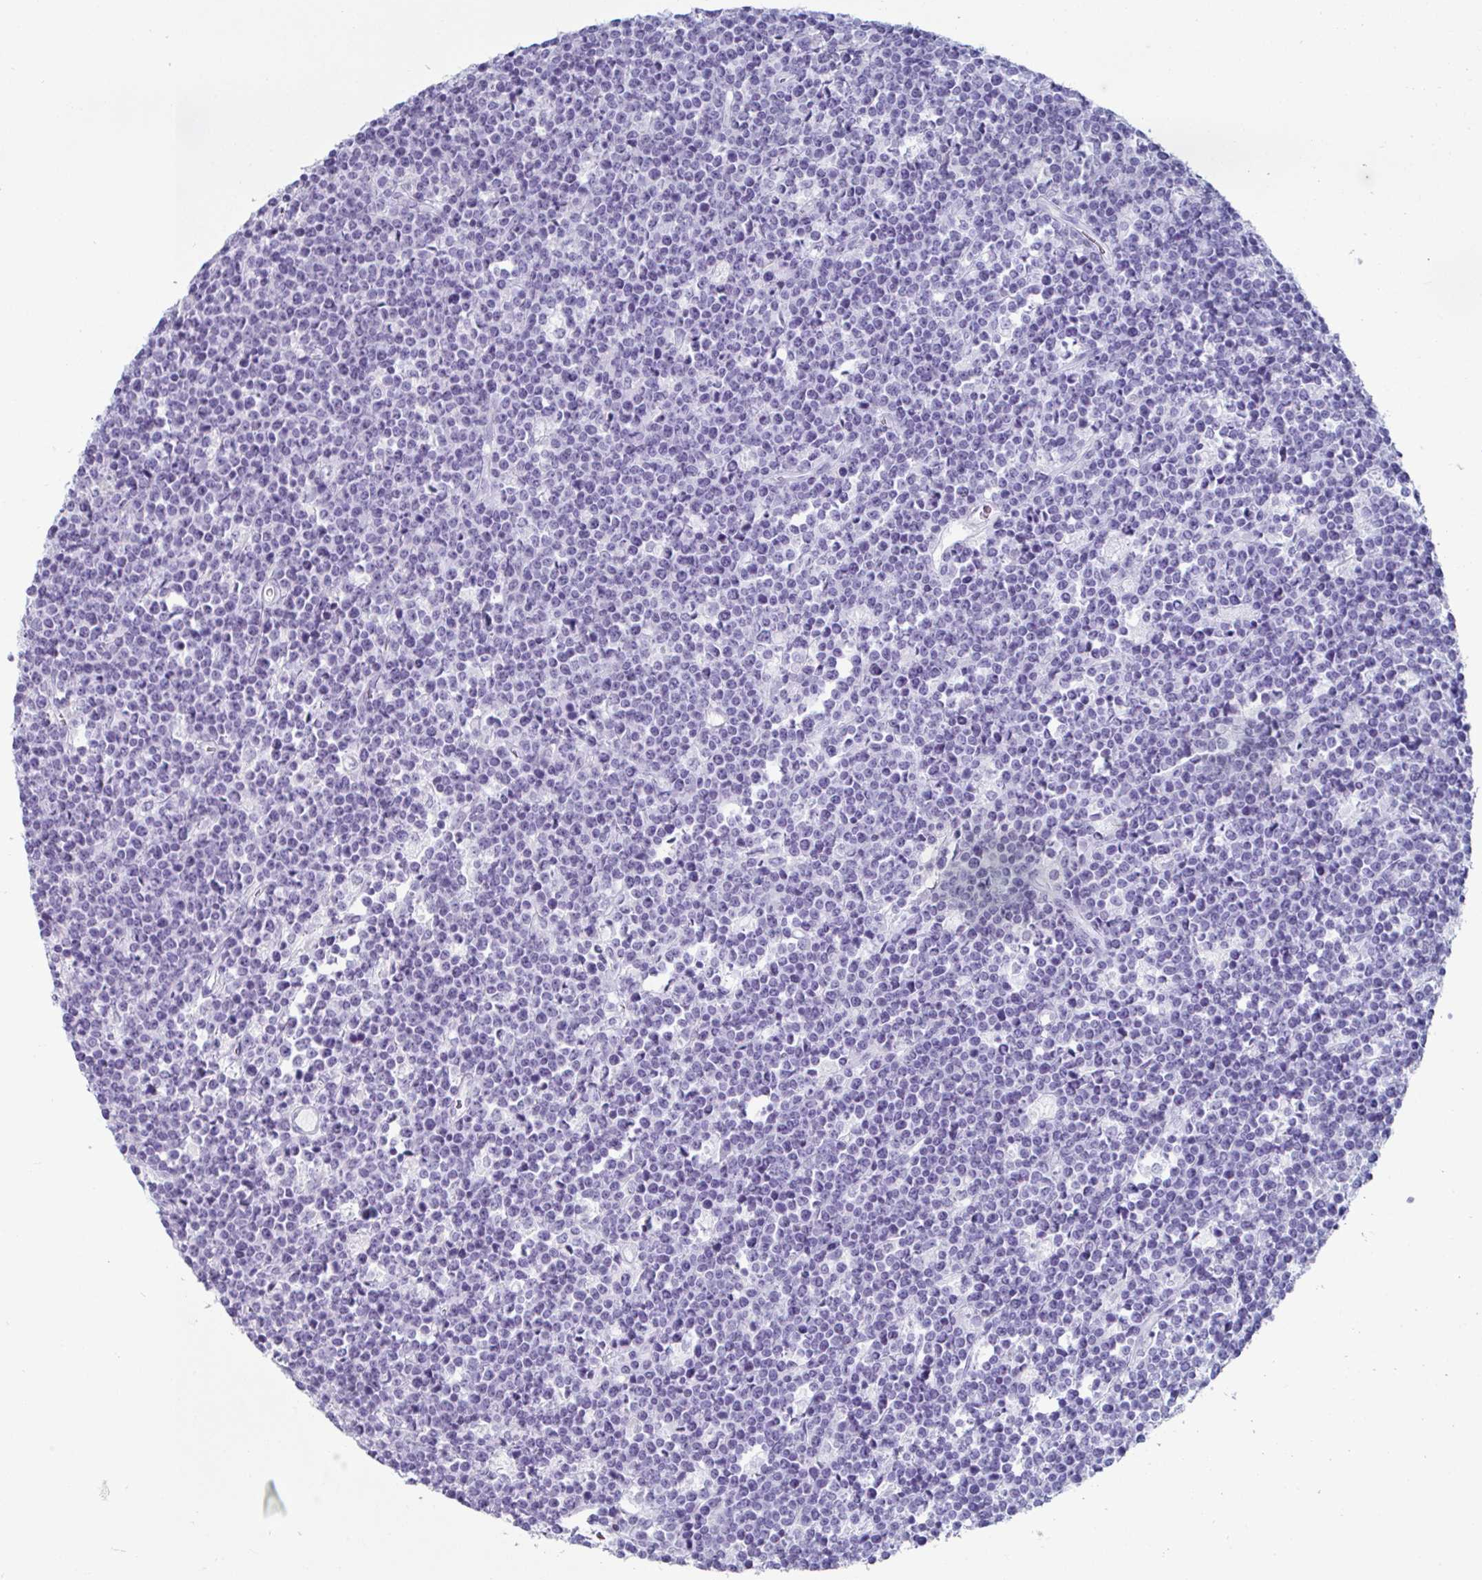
{"staining": {"intensity": "negative", "quantity": "none", "location": "none"}, "tissue": "lymphoma", "cell_type": "Tumor cells", "image_type": "cancer", "snomed": [{"axis": "morphology", "description": "Malignant lymphoma, non-Hodgkin's type, High grade"}, {"axis": "topography", "description": "Ovary"}], "caption": "Immunohistochemical staining of human lymphoma reveals no significant expression in tumor cells.", "gene": "CREG2", "patient": {"sex": "female", "age": 56}}